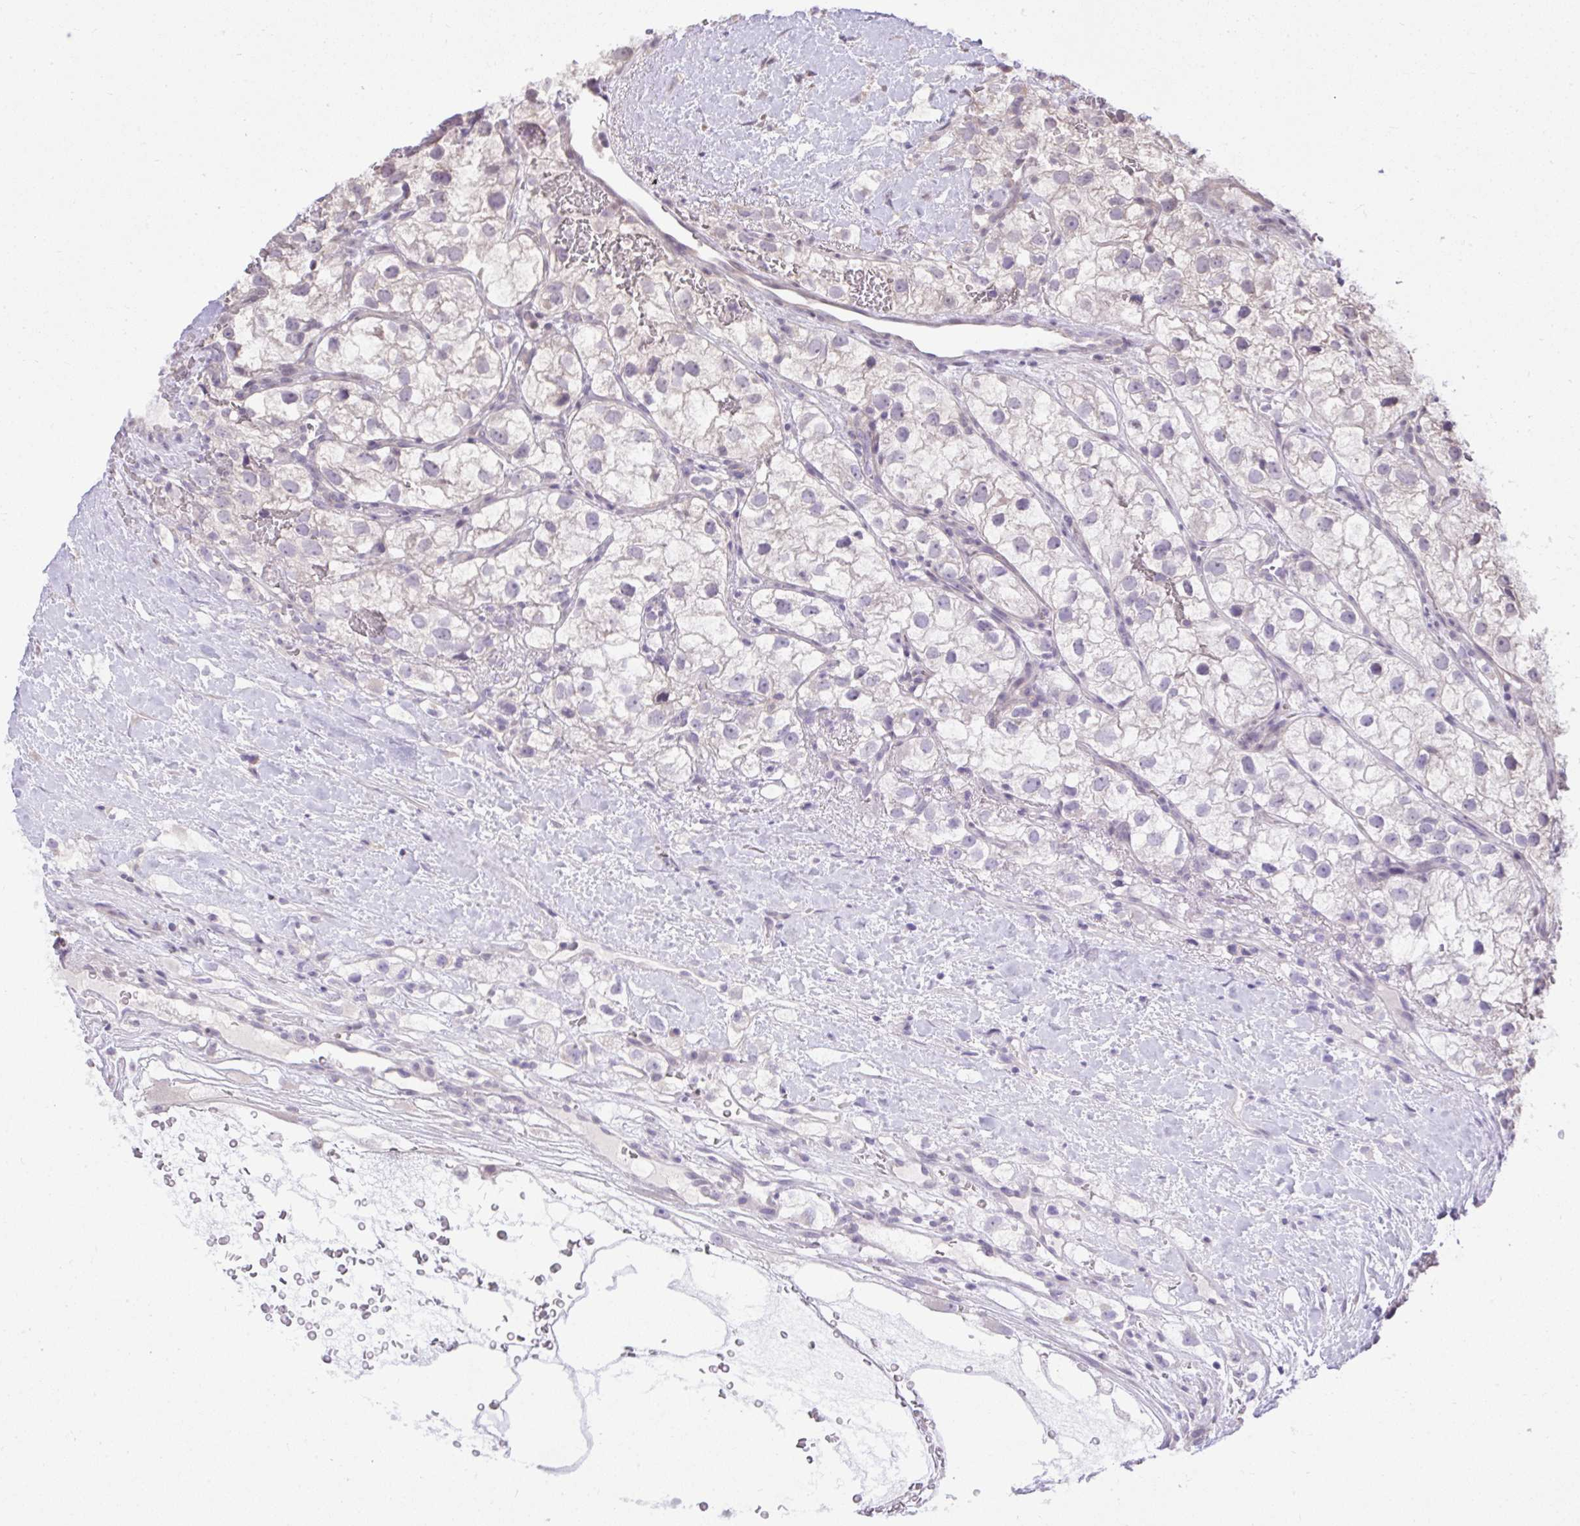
{"staining": {"intensity": "negative", "quantity": "none", "location": "none"}, "tissue": "renal cancer", "cell_type": "Tumor cells", "image_type": "cancer", "snomed": [{"axis": "morphology", "description": "Adenocarcinoma, NOS"}, {"axis": "topography", "description": "Kidney"}], "caption": "Immunohistochemical staining of human renal cancer reveals no significant expression in tumor cells.", "gene": "CYP20A1", "patient": {"sex": "male", "age": 59}}